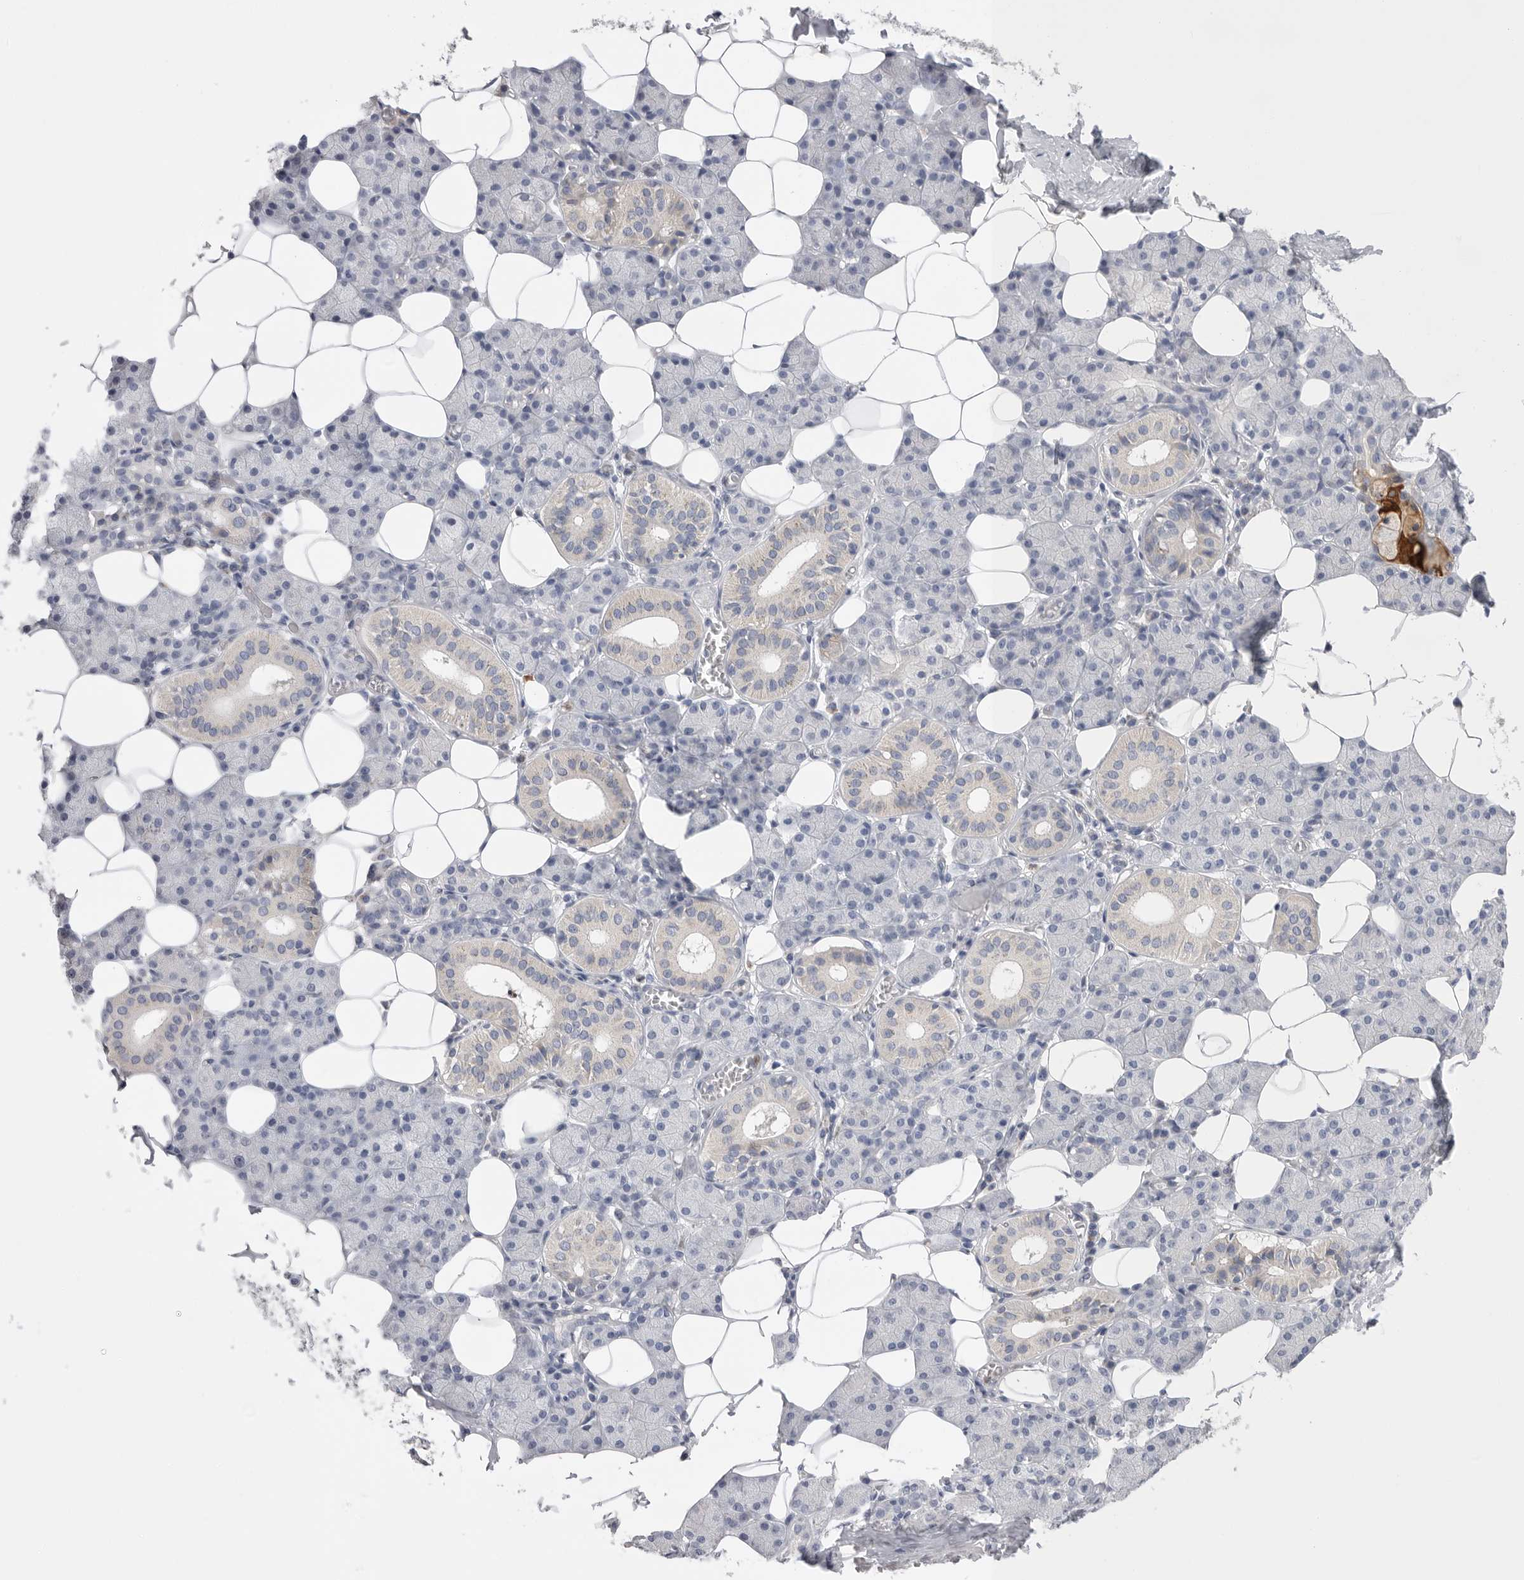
{"staining": {"intensity": "negative", "quantity": "none", "location": "none"}, "tissue": "salivary gland", "cell_type": "Glandular cells", "image_type": "normal", "snomed": [{"axis": "morphology", "description": "Normal tissue, NOS"}, {"axis": "topography", "description": "Salivary gland"}], "caption": "Image shows no significant protein expression in glandular cells of unremarkable salivary gland.", "gene": "CCDC126", "patient": {"sex": "female", "age": 33}}